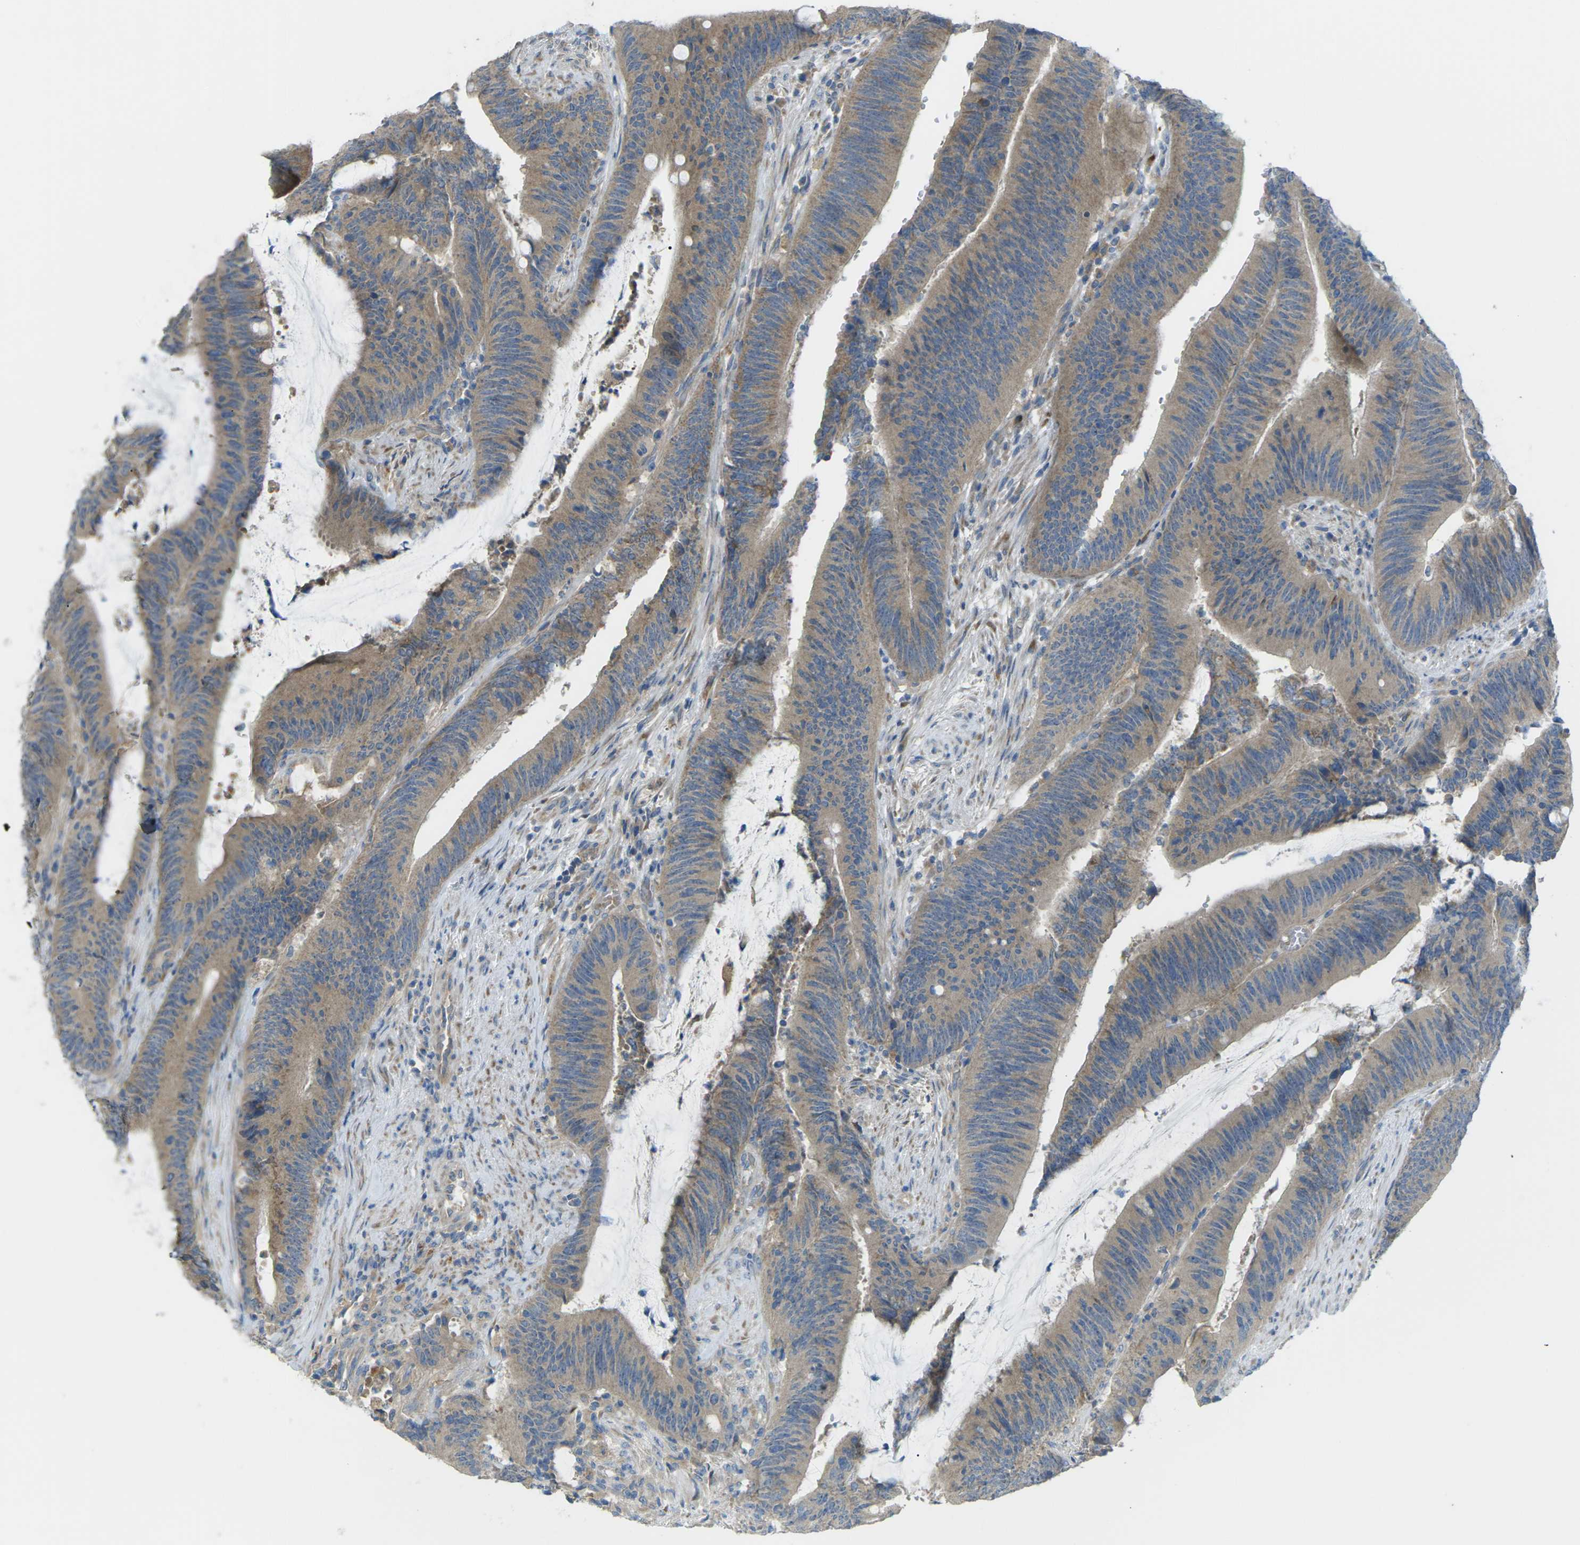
{"staining": {"intensity": "moderate", "quantity": ">75%", "location": "cytoplasmic/membranous"}, "tissue": "colorectal cancer", "cell_type": "Tumor cells", "image_type": "cancer", "snomed": [{"axis": "morphology", "description": "Normal tissue, NOS"}, {"axis": "morphology", "description": "Adenocarcinoma, NOS"}, {"axis": "topography", "description": "Rectum"}], "caption": "About >75% of tumor cells in colorectal adenocarcinoma exhibit moderate cytoplasmic/membranous protein positivity as visualized by brown immunohistochemical staining.", "gene": "MYLK4", "patient": {"sex": "female", "age": 66}}